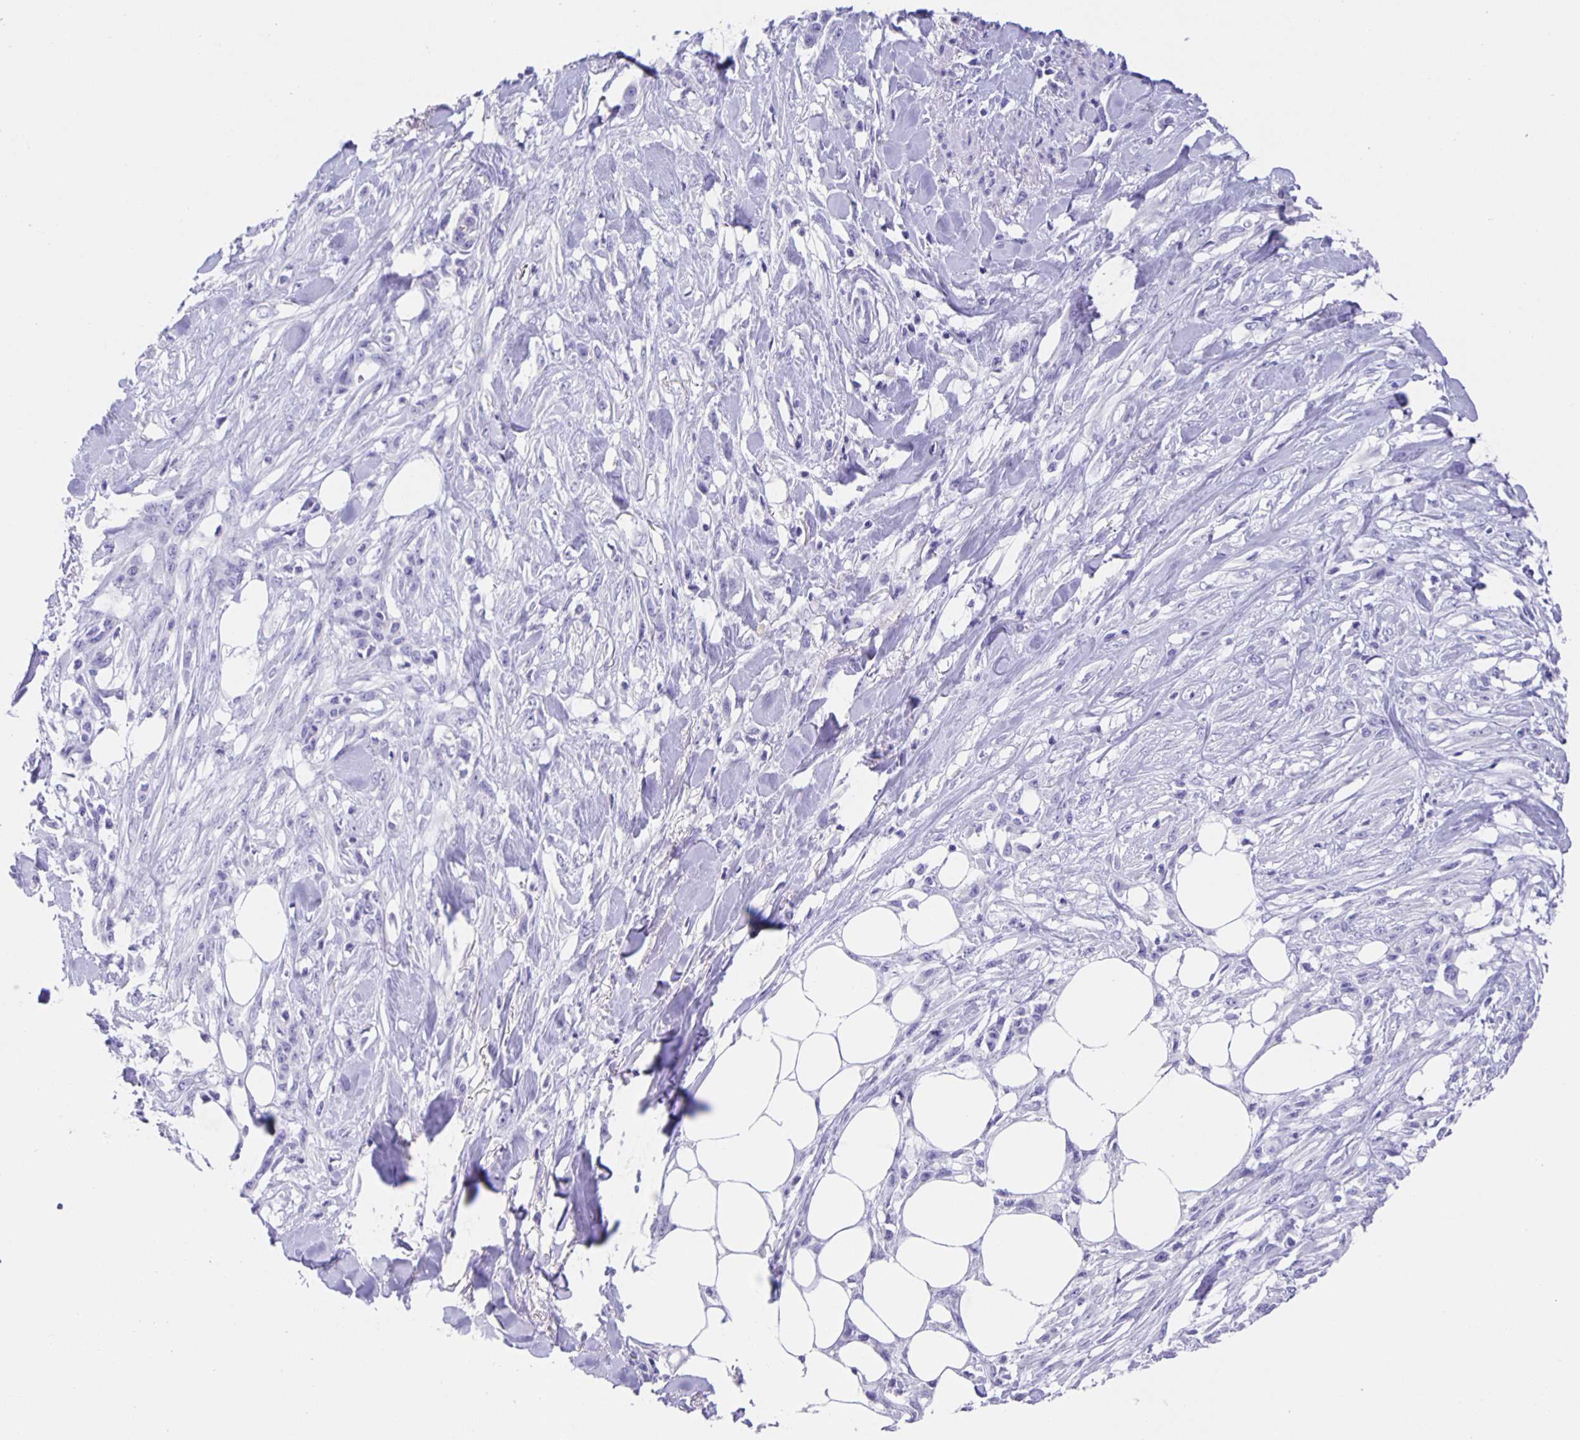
{"staining": {"intensity": "negative", "quantity": "none", "location": "none"}, "tissue": "skin cancer", "cell_type": "Tumor cells", "image_type": "cancer", "snomed": [{"axis": "morphology", "description": "Squamous cell carcinoma, NOS"}, {"axis": "topography", "description": "Skin"}], "caption": "Tumor cells show no significant protein positivity in squamous cell carcinoma (skin). The staining is performed using DAB (3,3'-diaminobenzidine) brown chromogen with nuclei counter-stained in using hematoxylin.", "gene": "GUCA2A", "patient": {"sex": "female", "age": 59}}